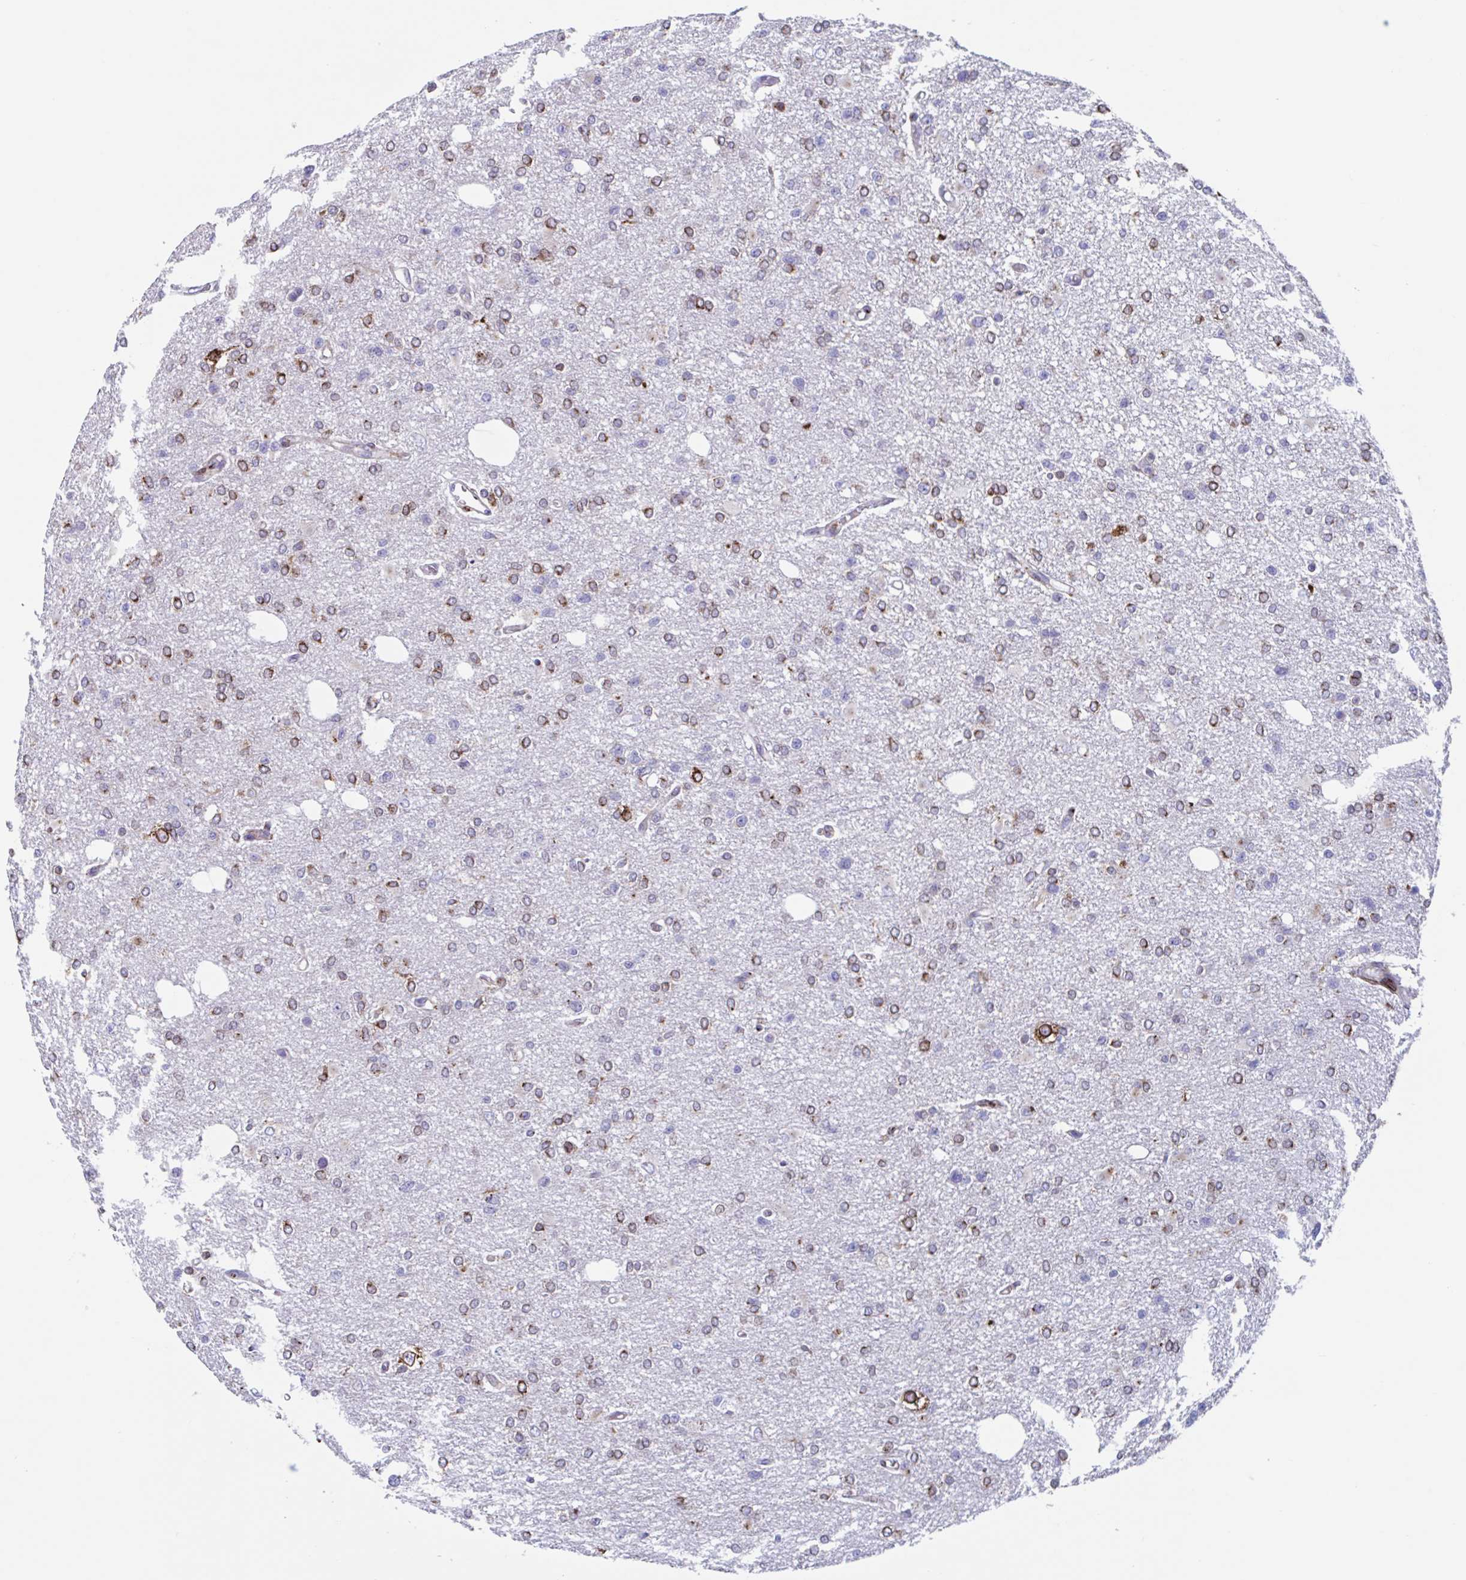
{"staining": {"intensity": "weak", "quantity": "25%-75%", "location": "cytoplasmic/membranous"}, "tissue": "glioma", "cell_type": "Tumor cells", "image_type": "cancer", "snomed": [{"axis": "morphology", "description": "Glioma, malignant, Low grade"}, {"axis": "topography", "description": "Brain"}], "caption": "Malignant low-grade glioma tissue shows weak cytoplasmic/membranous expression in approximately 25%-75% of tumor cells, visualized by immunohistochemistry.", "gene": "RFK", "patient": {"sex": "male", "age": 26}}